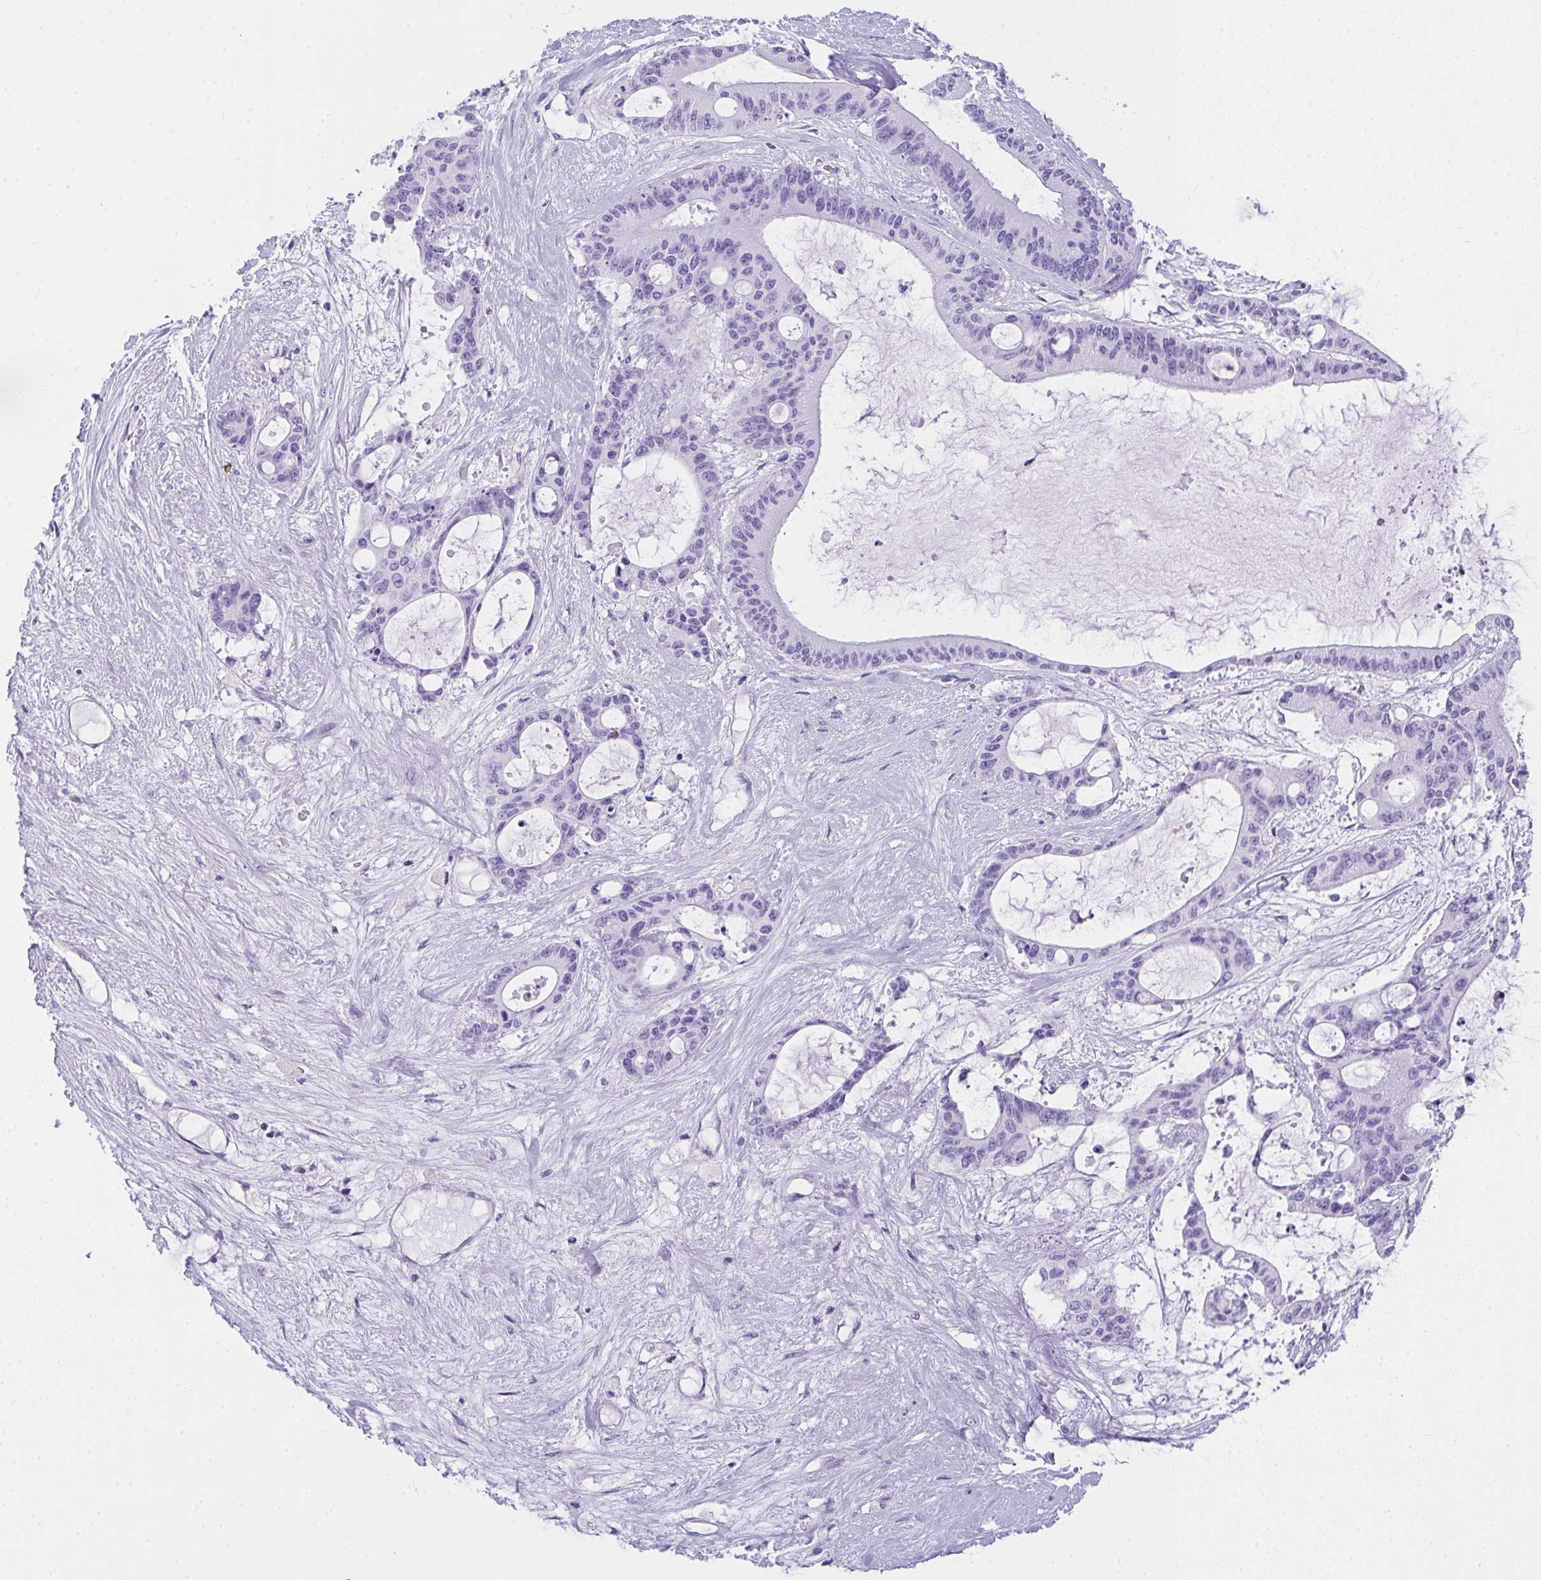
{"staining": {"intensity": "negative", "quantity": "none", "location": "none"}, "tissue": "liver cancer", "cell_type": "Tumor cells", "image_type": "cancer", "snomed": [{"axis": "morphology", "description": "Normal tissue, NOS"}, {"axis": "morphology", "description": "Cholangiocarcinoma"}, {"axis": "topography", "description": "Liver"}, {"axis": "topography", "description": "Peripheral nerve tissue"}], "caption": "An image of liver cancer (cholangiocarcinoma) stained for a protein demonstrates no brown staining in tumor cells.", "gene": "AVIL", "patient": {"sex": "female", "age": 73}}